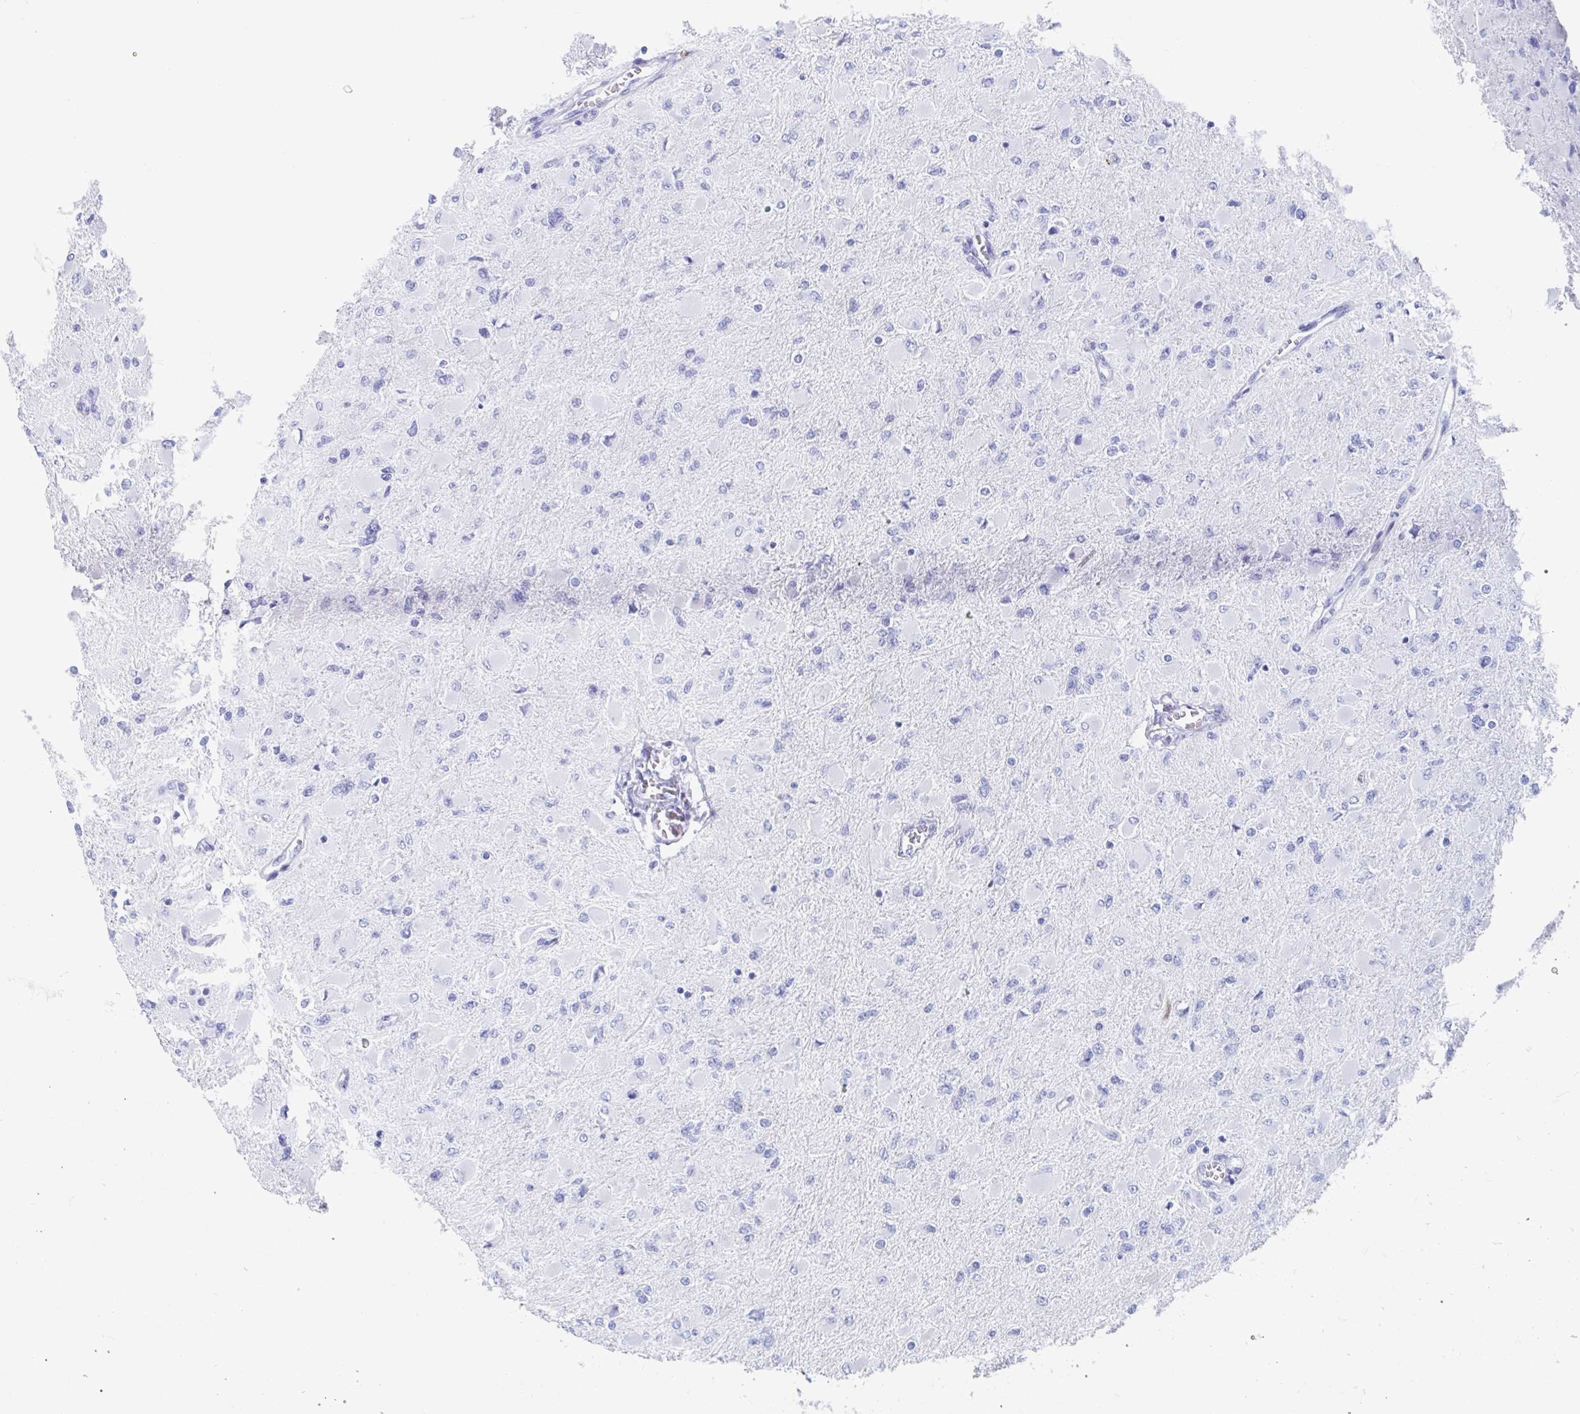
{"staining": {"intensity": "negative", "quantity": "none", "location": "none"}, "tissue": "glioma", "cell_type": "Tumor cells", "image_type": "cancer", "snomed": [{"axis": "morphology", "description": "Glioma, malignant, High grade"}, {"axis": "topography", "description": "Cerebral cortex"}], "caption": "High power microscopy image of an immunohistochemistry (IHC) image of malignant glioma (high-grade), revealing no significant staining in tumor cells.", "gene": "C10orf53", "patient": {"sex": "female", "age": 36}}